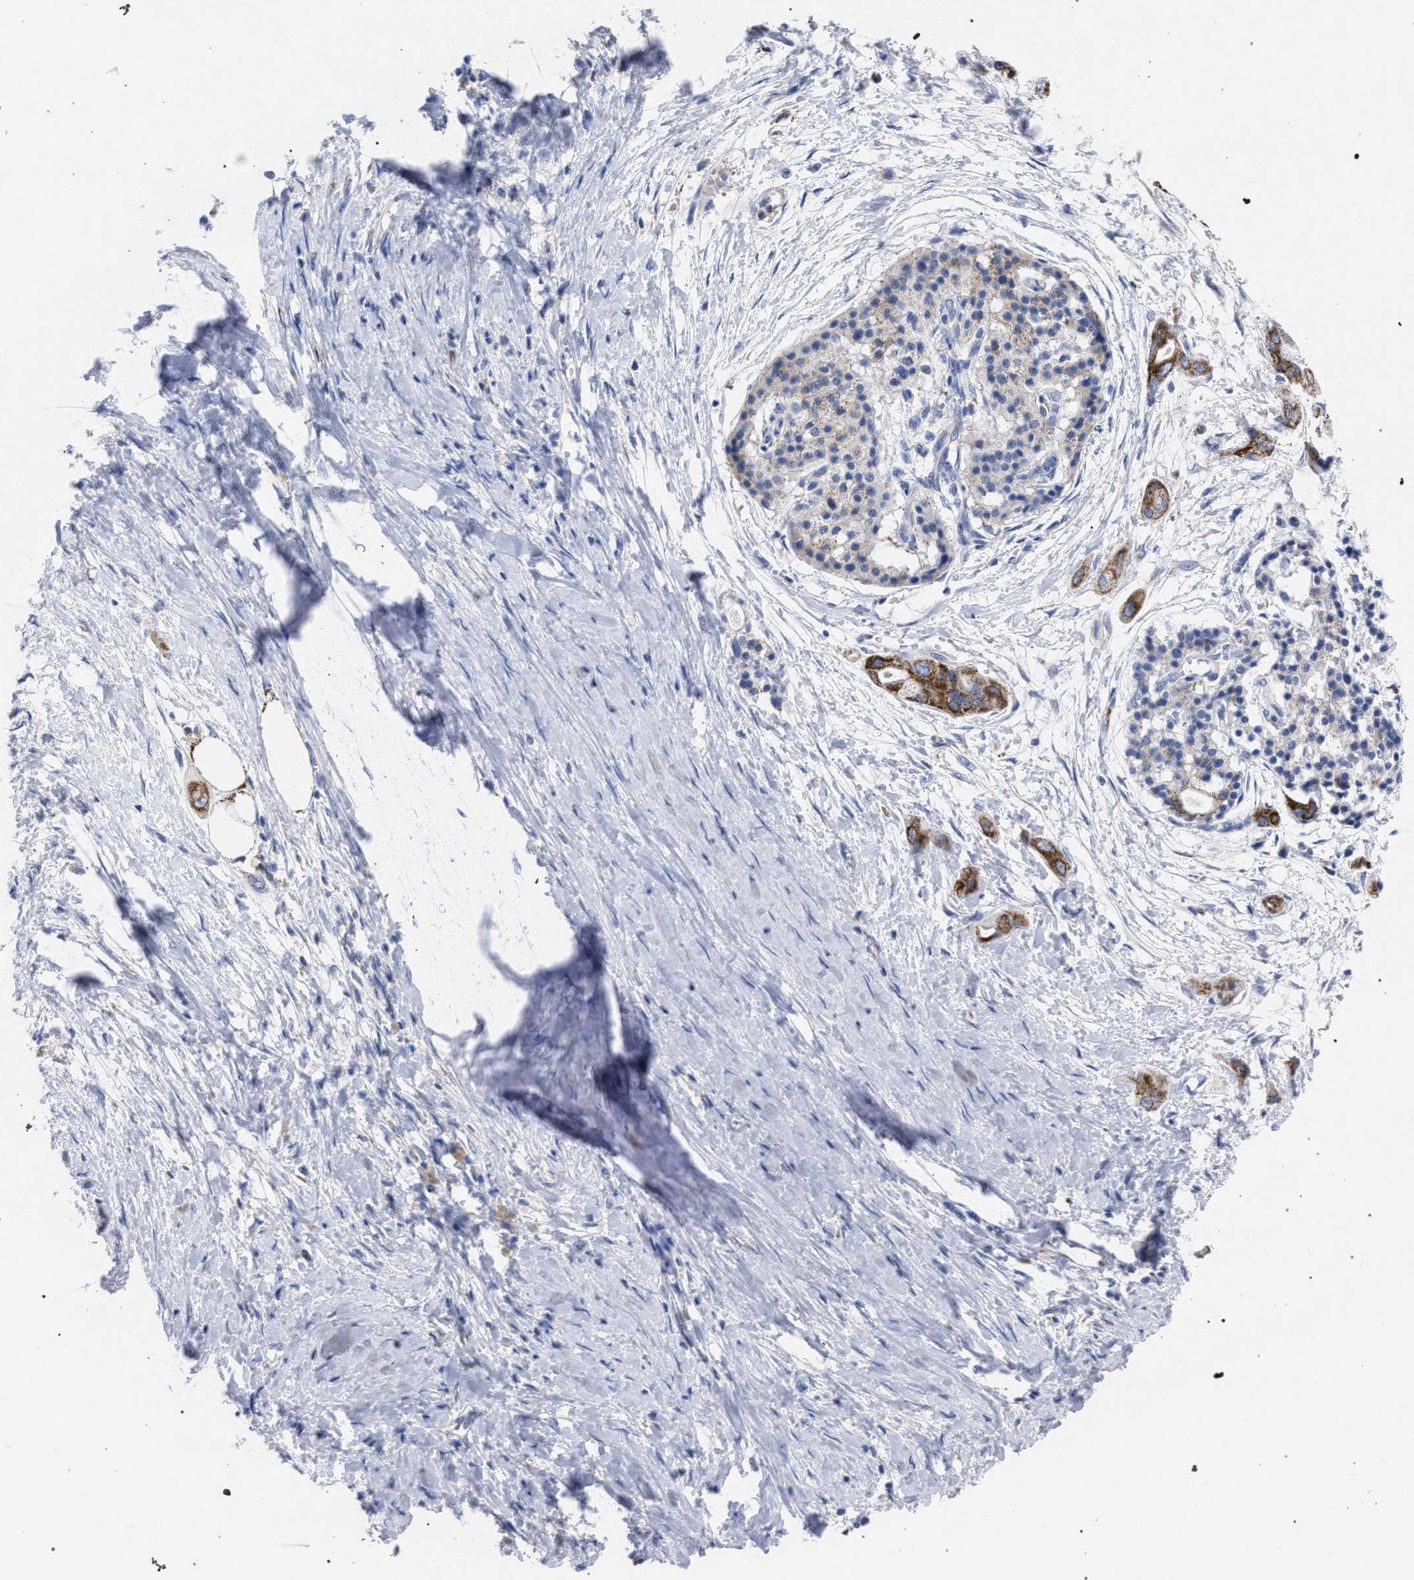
{"staining": {"intensity": "moderate", "quantity": "25%-75%", "location": "cytoplasmic/membranous"}, "tissue": "pancreatic cancer", "cell_type": "Tumor cells", "image_type": "cancer", "snomed": [{"axis": "morphology", "description": "Adenocarcinoma, NOS"}, {"axis": "topography", "description": "Pancreas"}], "caption": "Moderate cytoplasmic/membranous expression is appreciated in about 25%-75% of tumor cells in pancreatic cancer (adenocarcinoma).", "gene": "ACADS", "patient": {"sex": "male", "age": 59}}